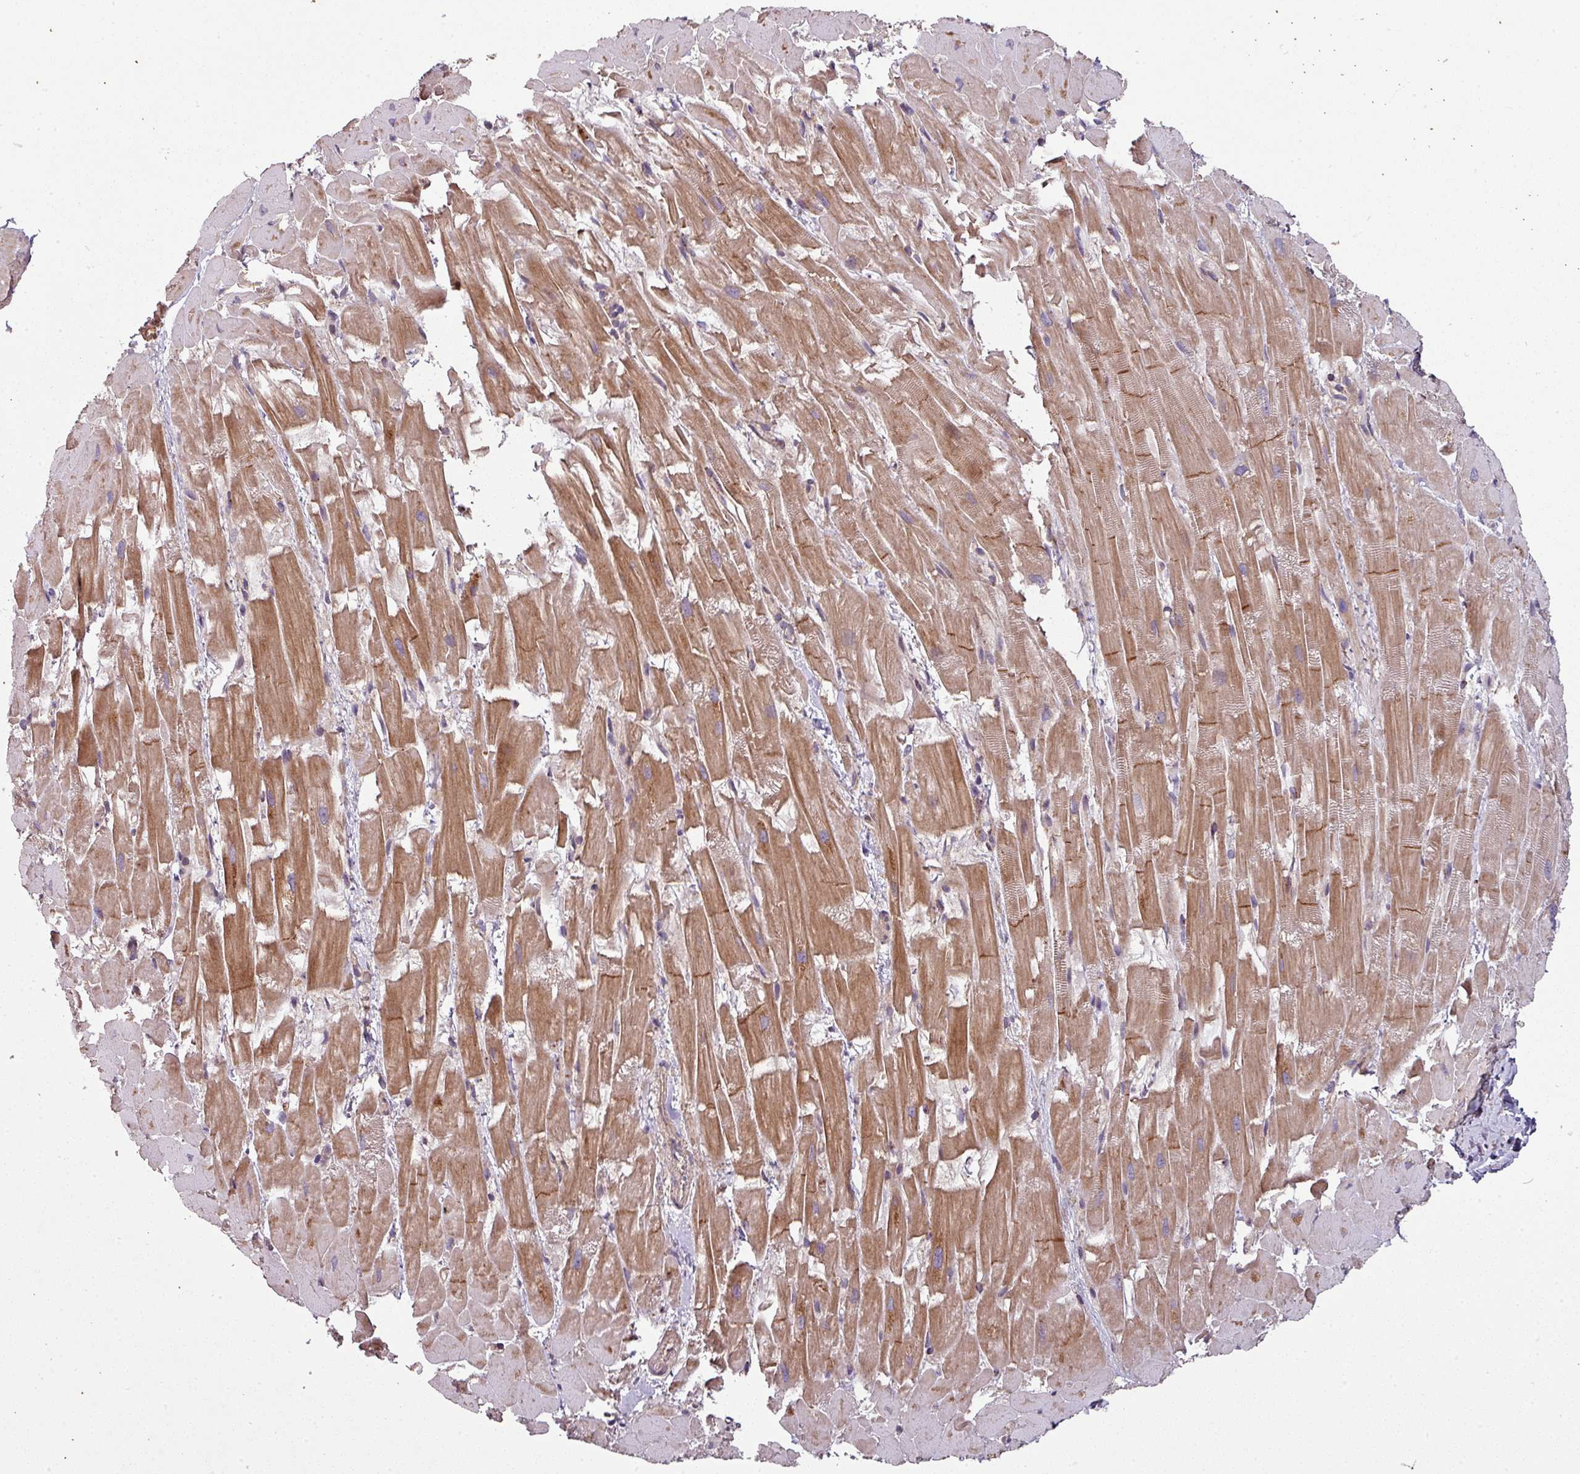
{"staining": {"intensity": "moderate", "quantity": "25%-75%", "location": "cytoplasmic/membranous"}, "tissue": "heart muscle", "cell_type": "Cardiomyocytes", "image_type": "normal", "snomed": [{"axis": "morphology", "description": "Normal tissue, NOS"}, {"axis": "topography", "description": "Heart"}], "caption": "DAB immunohistochemical staining of unremarkable heart muscle shows moderate cytoplasmic/membranous protein staining in about 25%-75% of cardiomyocytes.", "gene": "GSKIP", "patient": {"sex": "male", "age": 37}}